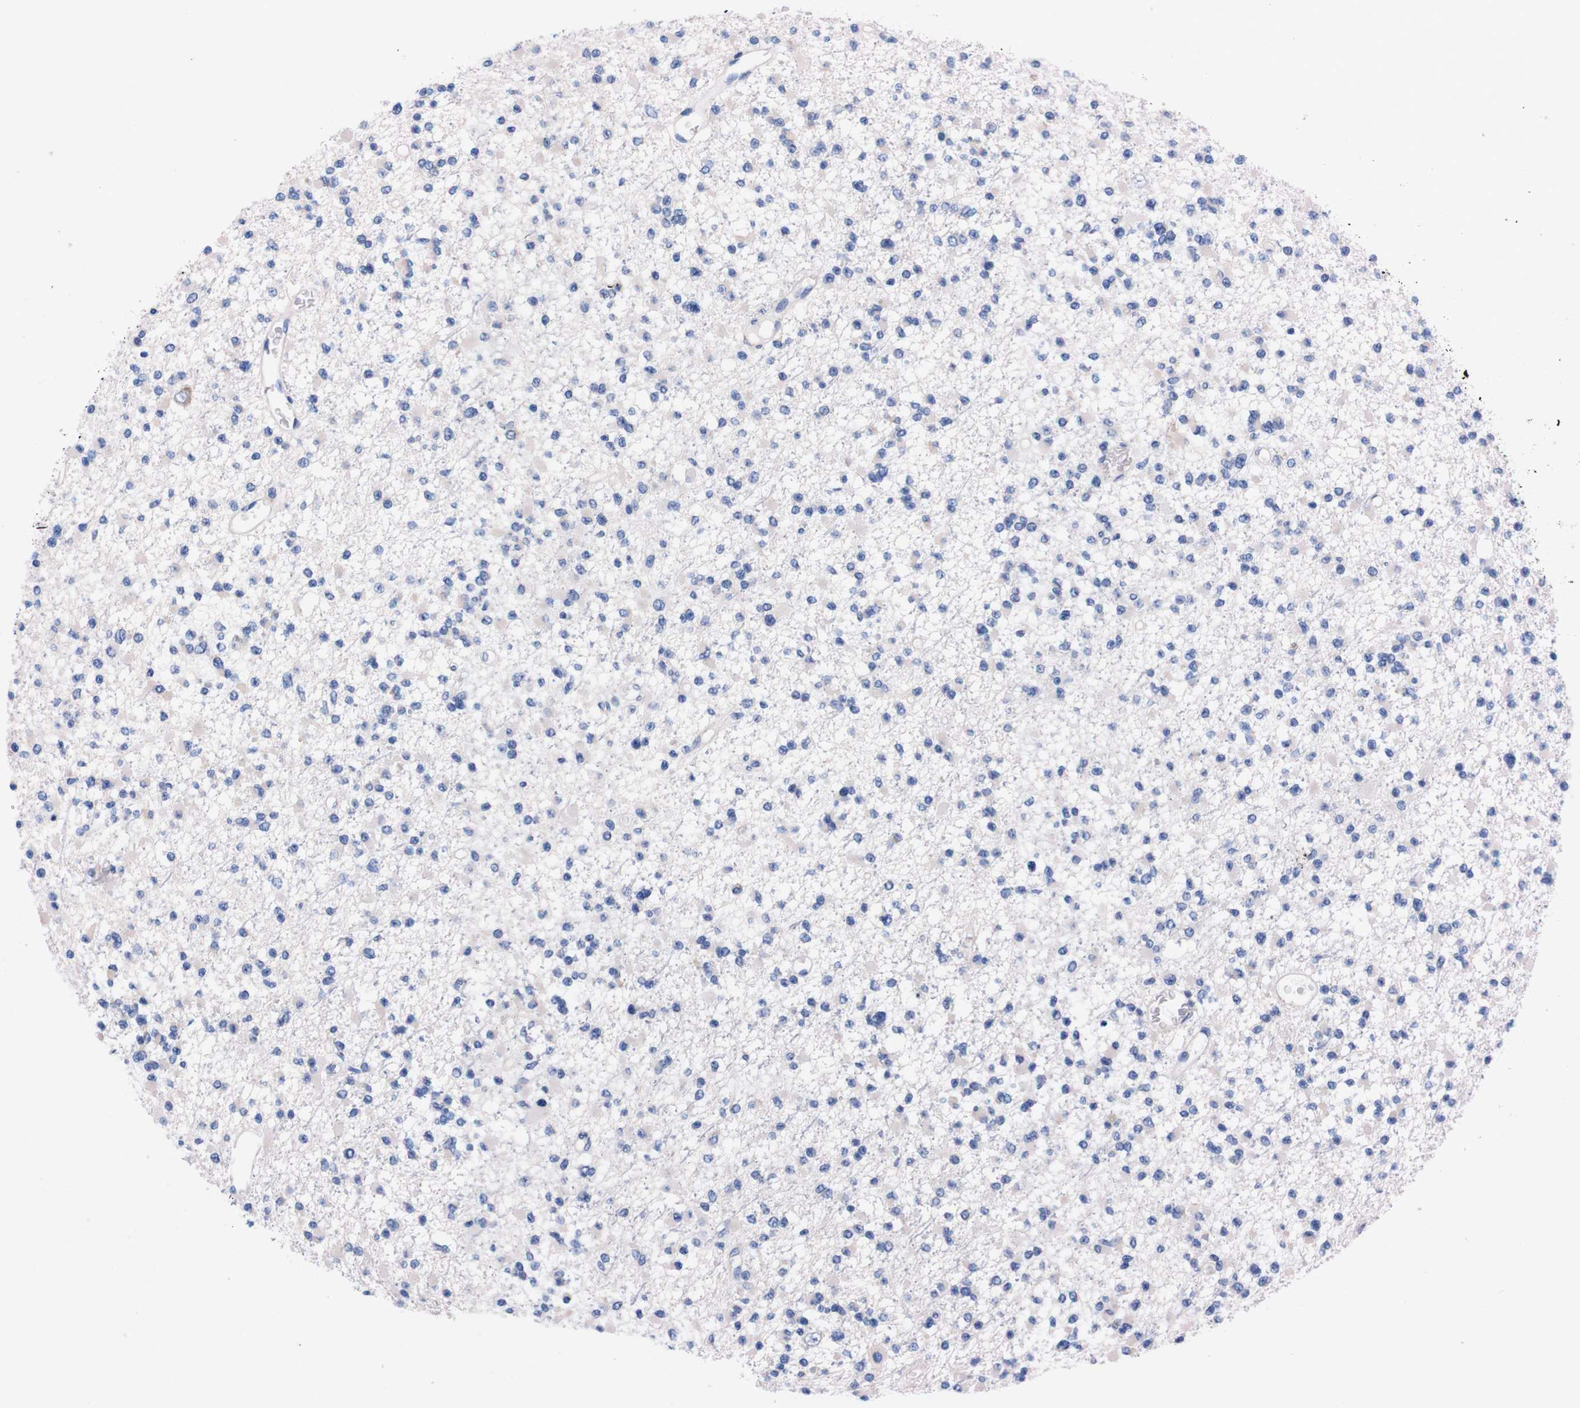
{"staining": {"intensity": "negative", "quantity": "none", "location": "none"}, "tissue": "glioma", "cell_type": "Tumor cells", "image_type": "cancer", "snomed": [{"axis": "morphology", "description": "Glioma, malignant, Low grade"}, {"axis": "topography", "description": "Brain"}], "caption": "Malignant glioma (low-grade) stained for a protein using immunohistochemistry (IHC) displays no staining tumor cells.", "gene": "NEBL", "patient": {"sex": "female", "age": 22}}